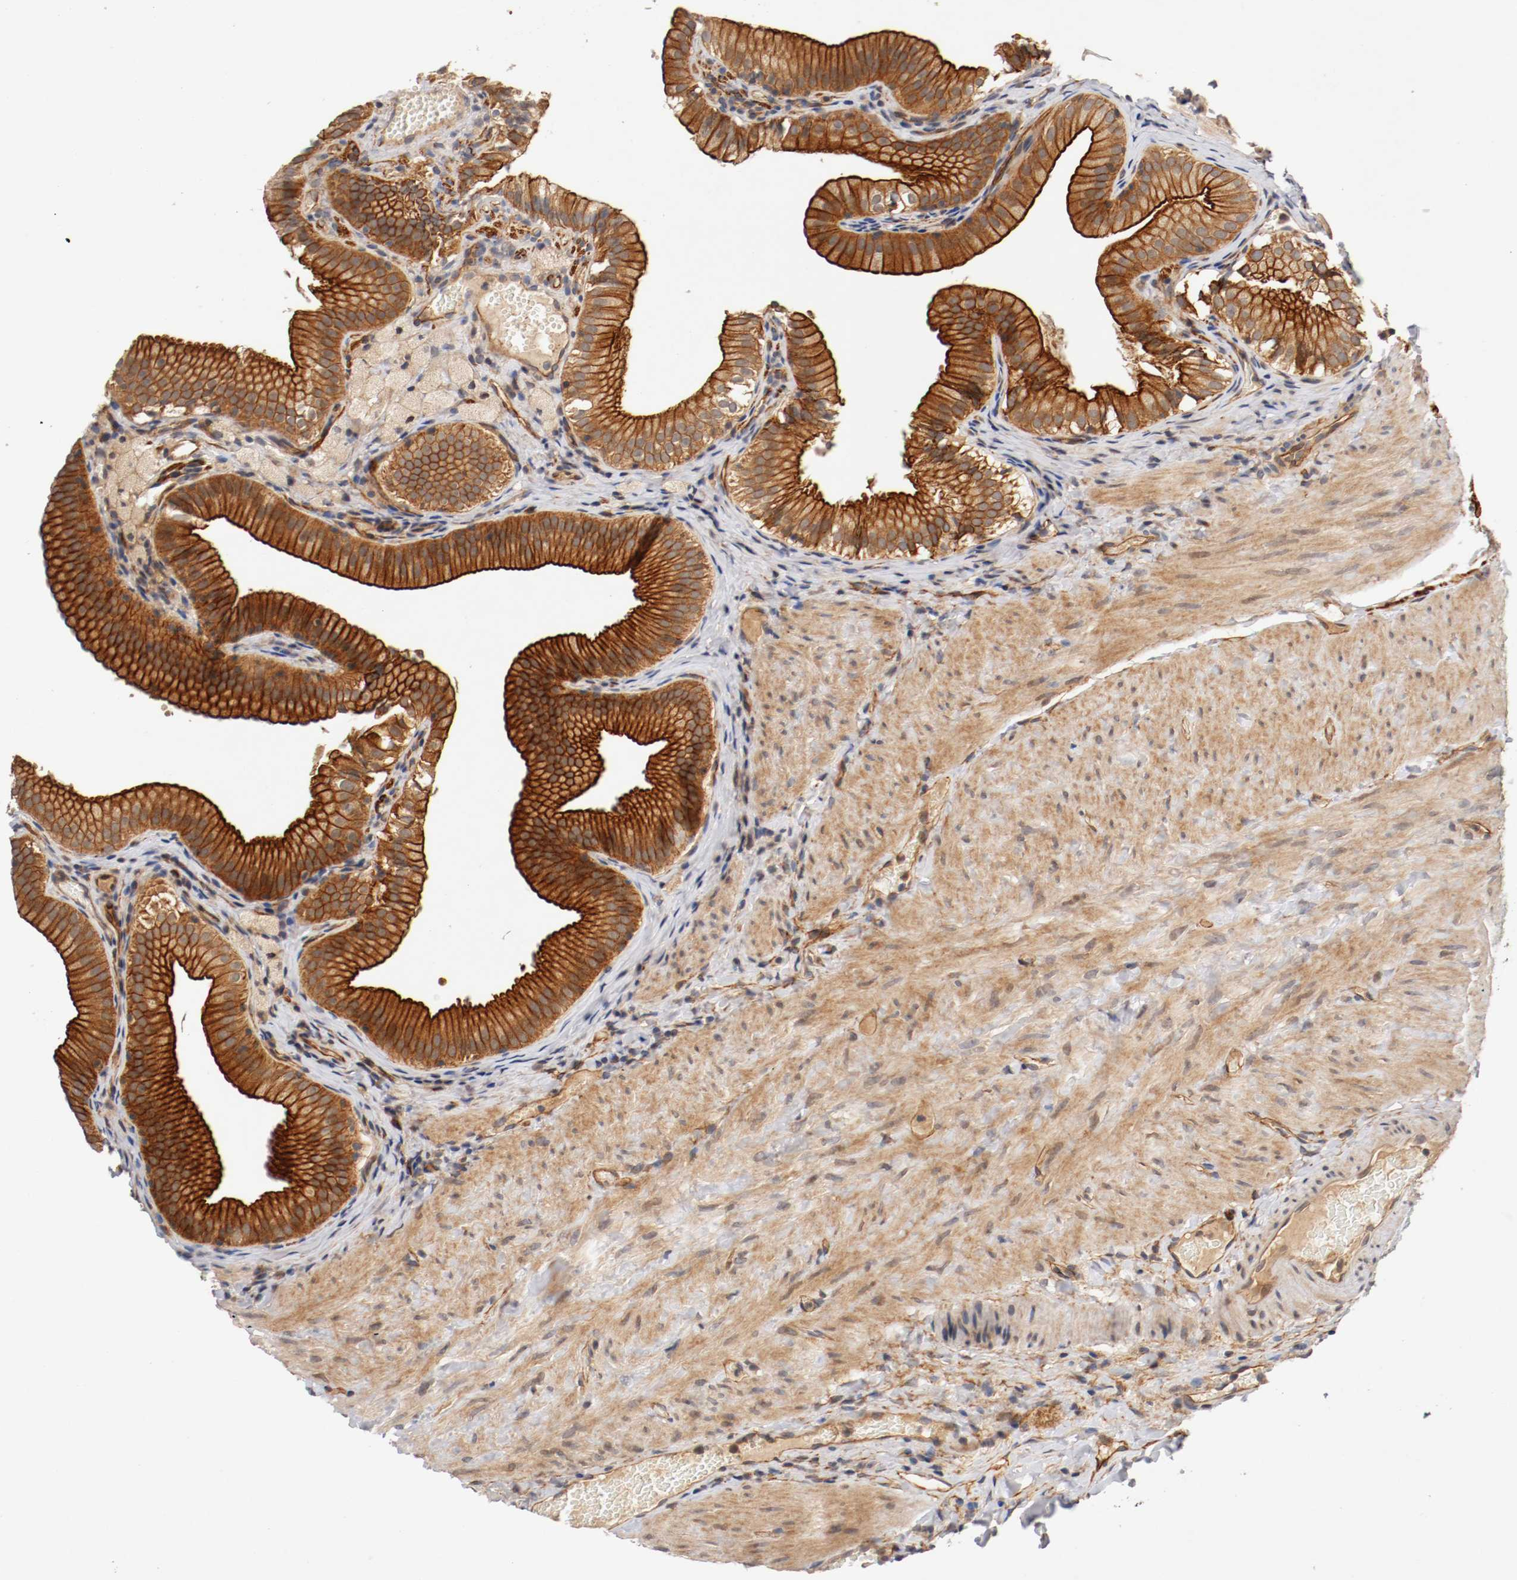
{"staining": {"intensity": "strong", "quantity": ">75%", "location": "cytoplasmic/membranous"}, "tissue": "gallbladder", "cell_type": "Glandular cells", "image_type": "normal", "snomed": [{"axis": "morphology", "description": "Normal tissue, NOS"}, {"axis": "topography", "description": "Gallbladder"}], "caption": "Immunohistochemistry micrograph of unremarkable gallbladder: human gallbladder stained using immunohistochemistry shows high levels of strong protein expression localized specifically in the cytoplasmic/membranous of glandular cells, appearing as a cytoplasmic/membranous brown color.", "gene": "TYK2", "patient": {"sex": "female", "age": 24}}